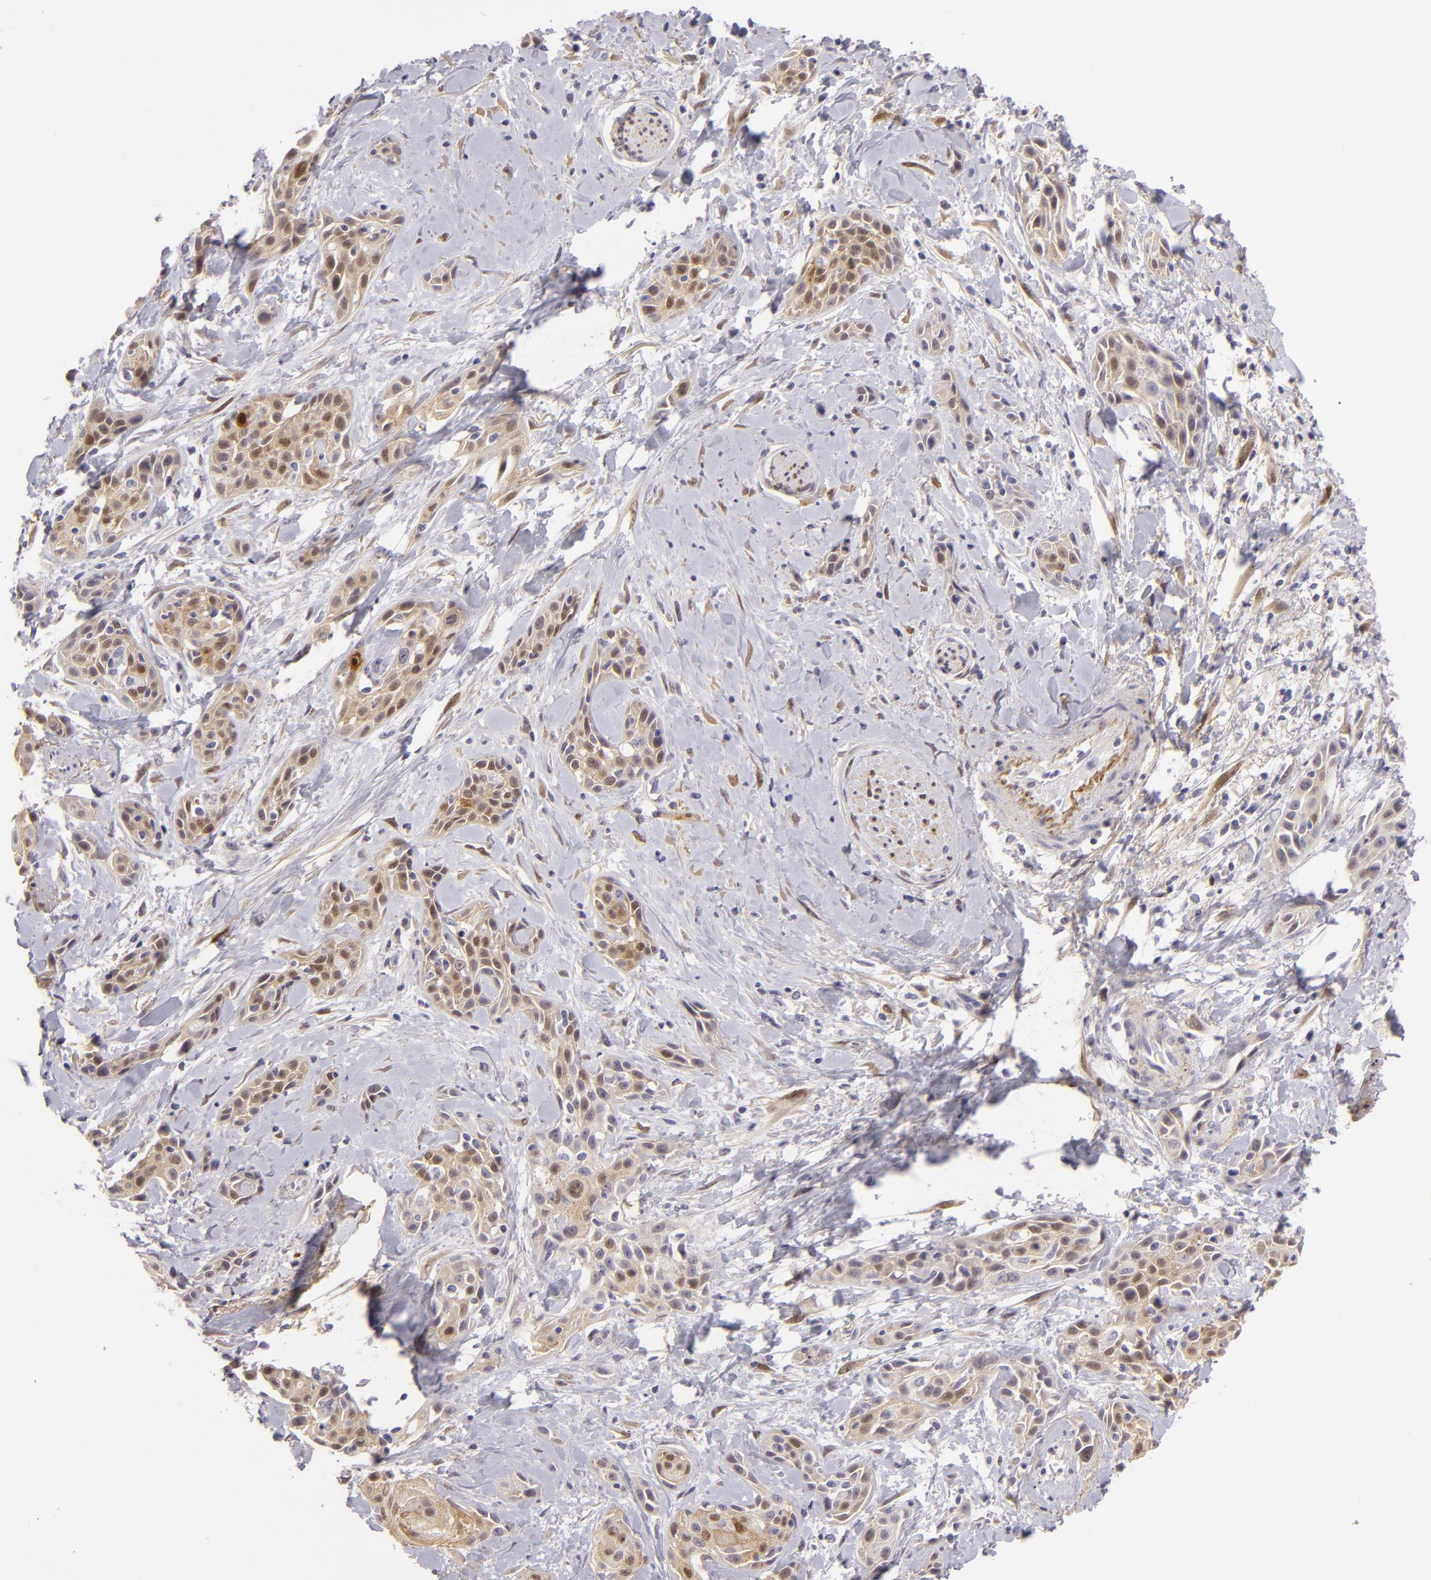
{"staining": {"intensity": "moderate", "quantity": ">75%", "location": "cytoplasmic/membranous,nuclear"}, "tissue": "skin cancer", "cell_type": "Tumor cells", "image_type": "cancer", "snomed": [{"axis": "morphology", "description": "Squamous cell carcinoma, NOS"}, {"axis": "topography", "description": "Skin"}, {"axis": "topography", "description": "Anal"}], "caption": "Brown immunohistochemical staining in skin cancer (squamous cell carcinoma) exhibits moderate cytoplasmic/membranous and nuclear positivity in approximately >75% of tumor cells.", "gene": "EFS", "patient": {"sex": "male", "age": 64}}